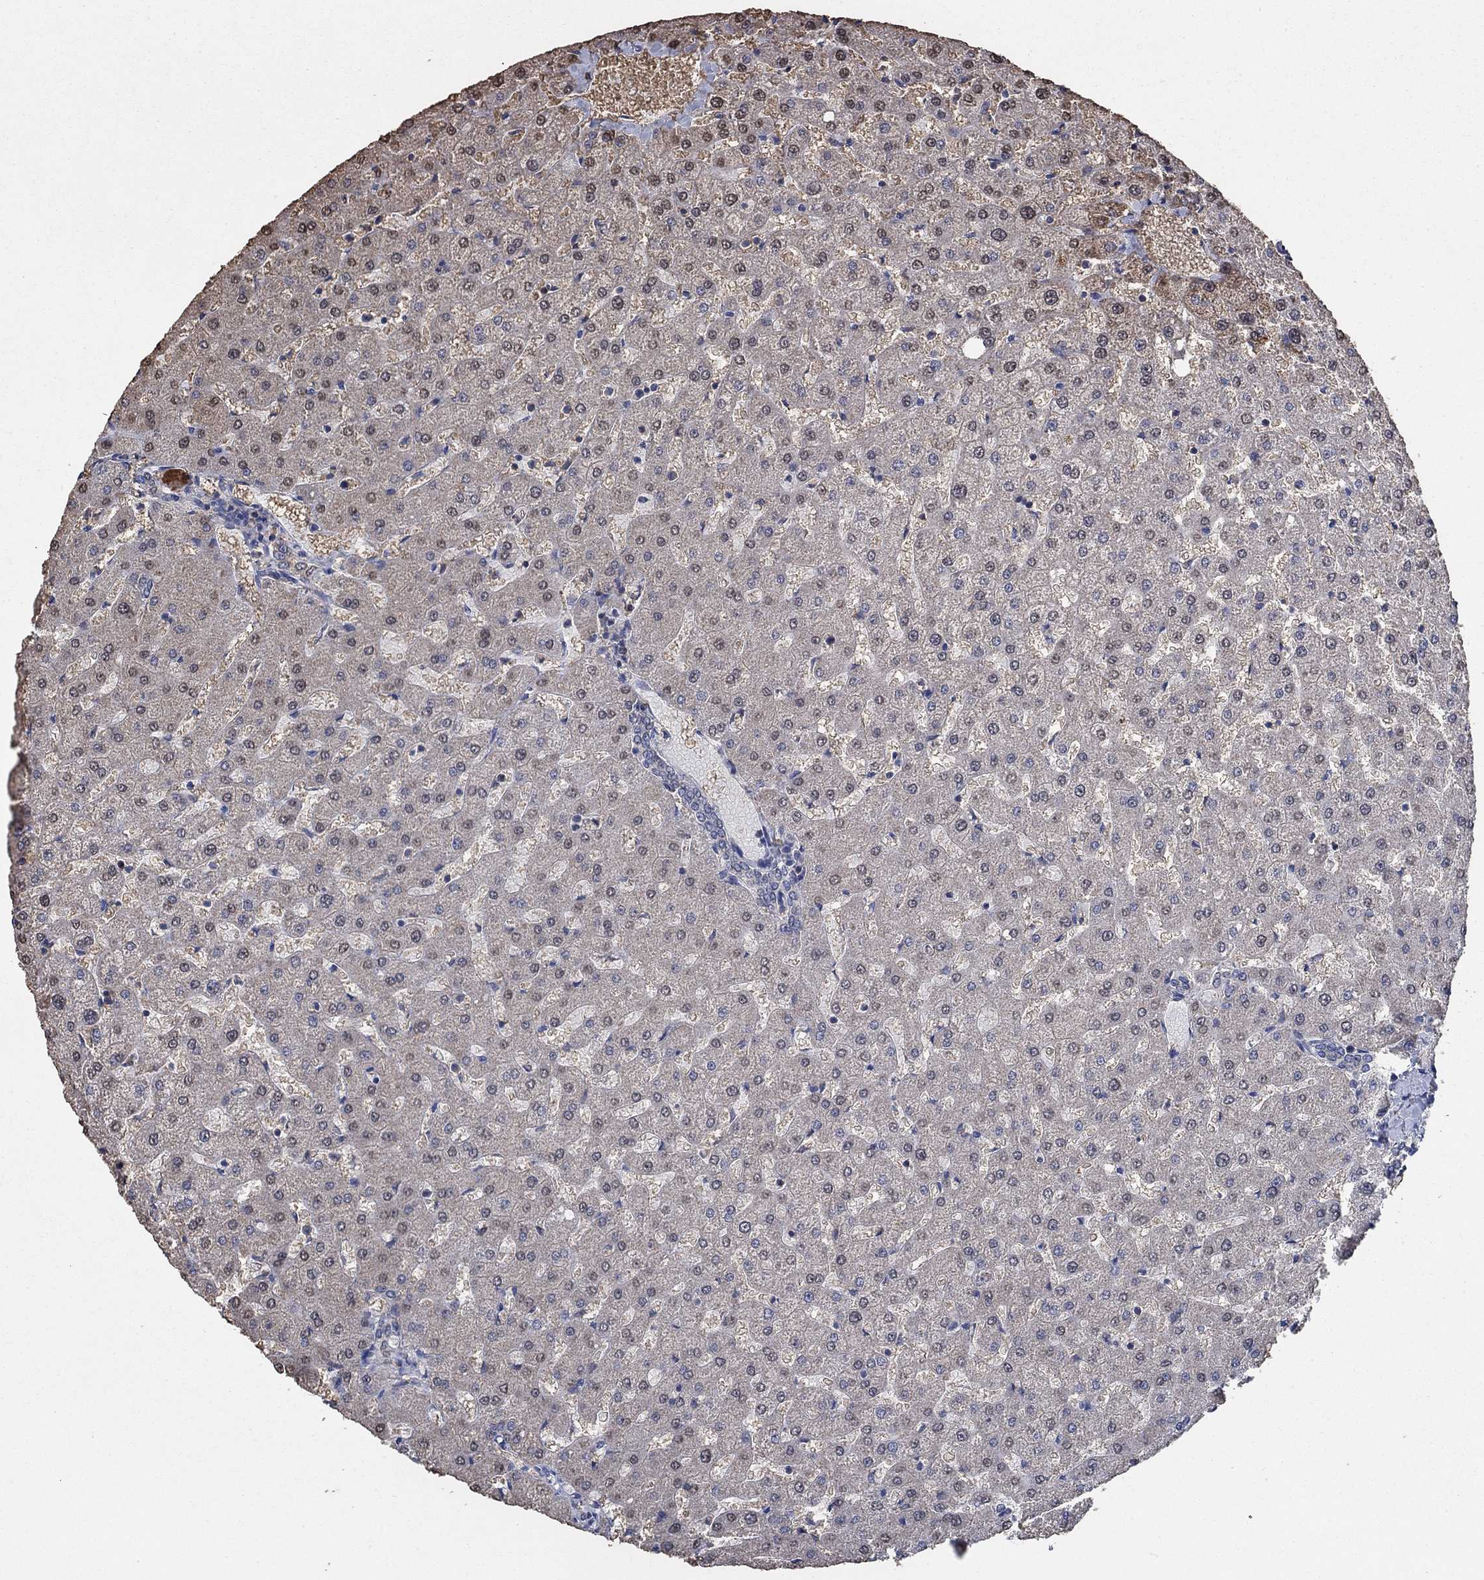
{"staining": {"intensity": "negative", "quantity": "none", "location": "none"}, "tissue": "liver", "cell_type": "Cholangiocytes", "image_type": "normal", "snomed": [{"axis": "morphology", "description": "Normal tissue, NOS"}, {"axis": "topography", "description": "Liver"}], "caption": "The micrograph exhibits no staining of cholangiocytes in normal liver.", "gene": "MRPS24", "patient": {"sex": "female", "age": 50}}